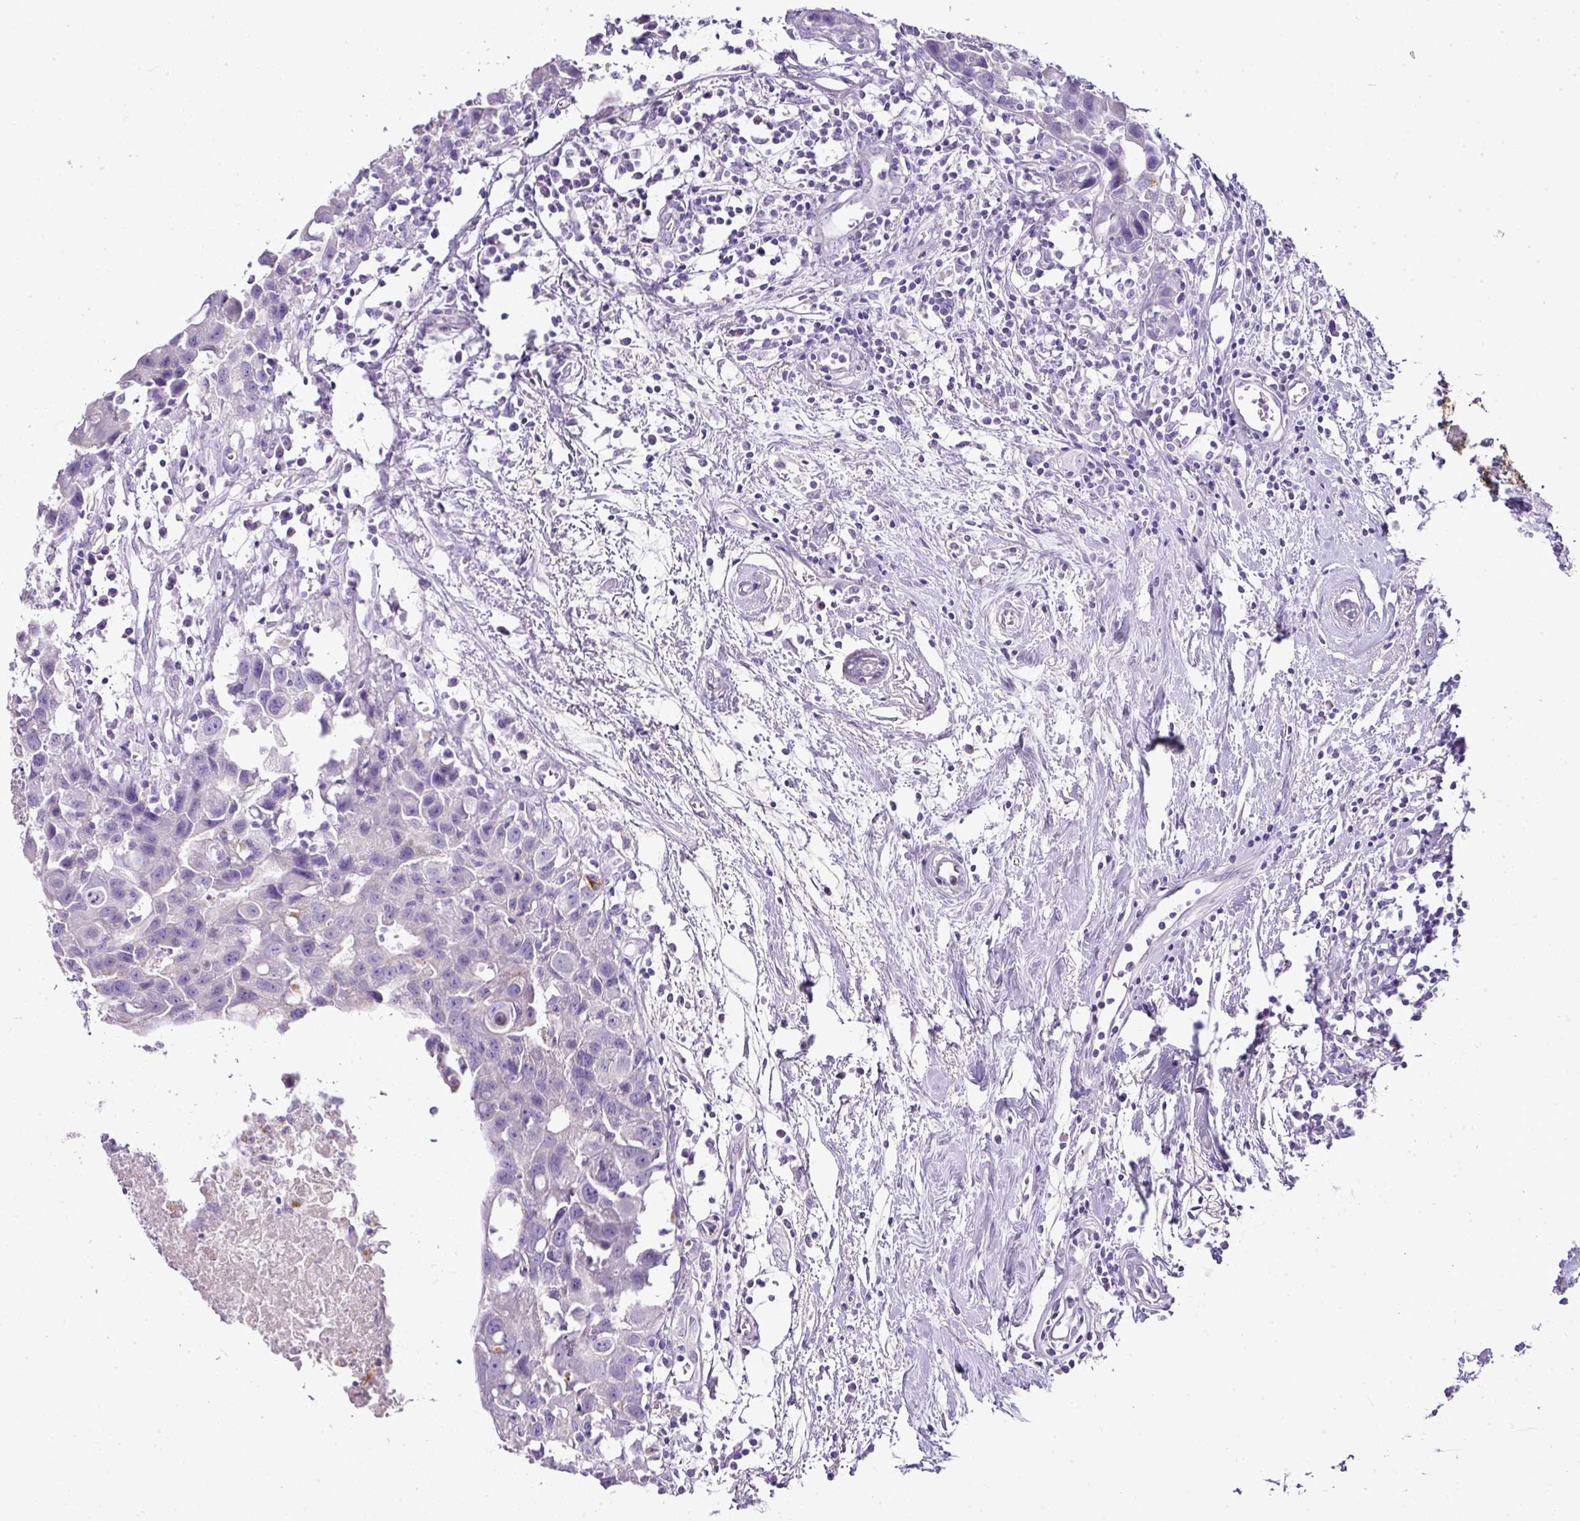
{"staining": {"intensity": "negative", "quantity": "none", "location": "none"}, "tissue": "breast cancer", "cell_type": "Tumor cells", "image_type": "cancer", "snomed": [{"axis": "morphology", "description": "Carcinoma, NOS"}, {"axis": "topography", "description": "Breast"}], "caption": "There is no significant staining in tumor cells of breast cancer (carcinoma). (DAB (3,3'-diaminobenzidine) IHC, high magnification).", "gene": "PGAP4", "patient": {"sex": "female", "age": 60}}